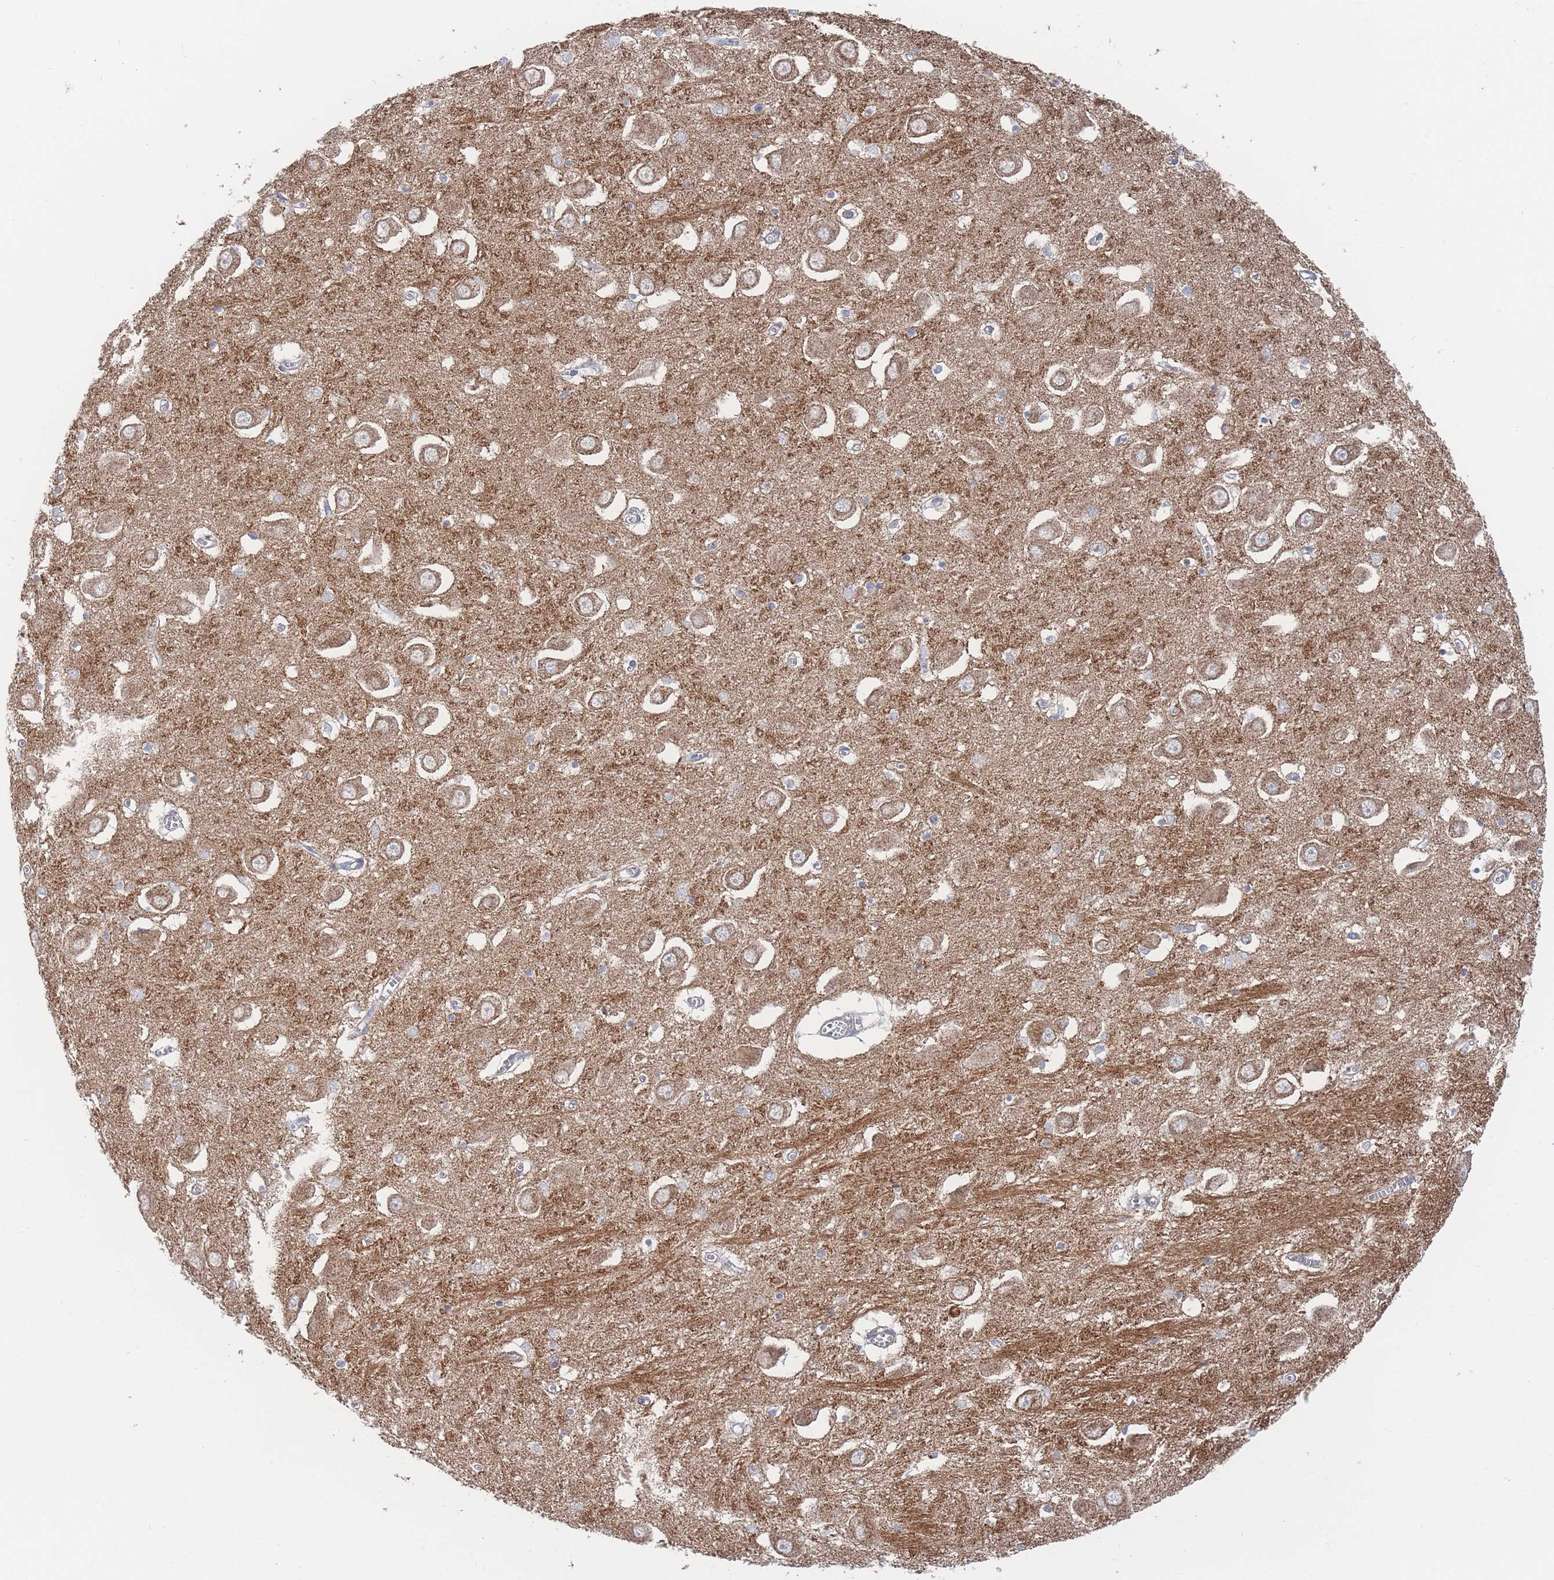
{"staining": {"intensity": "negative", "quantity": "none", "location": "none"}, "tissue": "hippocampus", "cell_type": "Glial cells", "image_type": "normal", "snomed": [{"axis": "morphology", "description": "Normal tissue, NOS"}, {"axis": "topography", "description": "Hippocampus"}], "caption": "Micrograph shows no significant protein positivity in glial cells of benign hippocampus. (DAB immunohistochemistry with hematoxylin counter stain).", "gene": "IKZF4", "patient": {"sex": "male", "age": 70}}